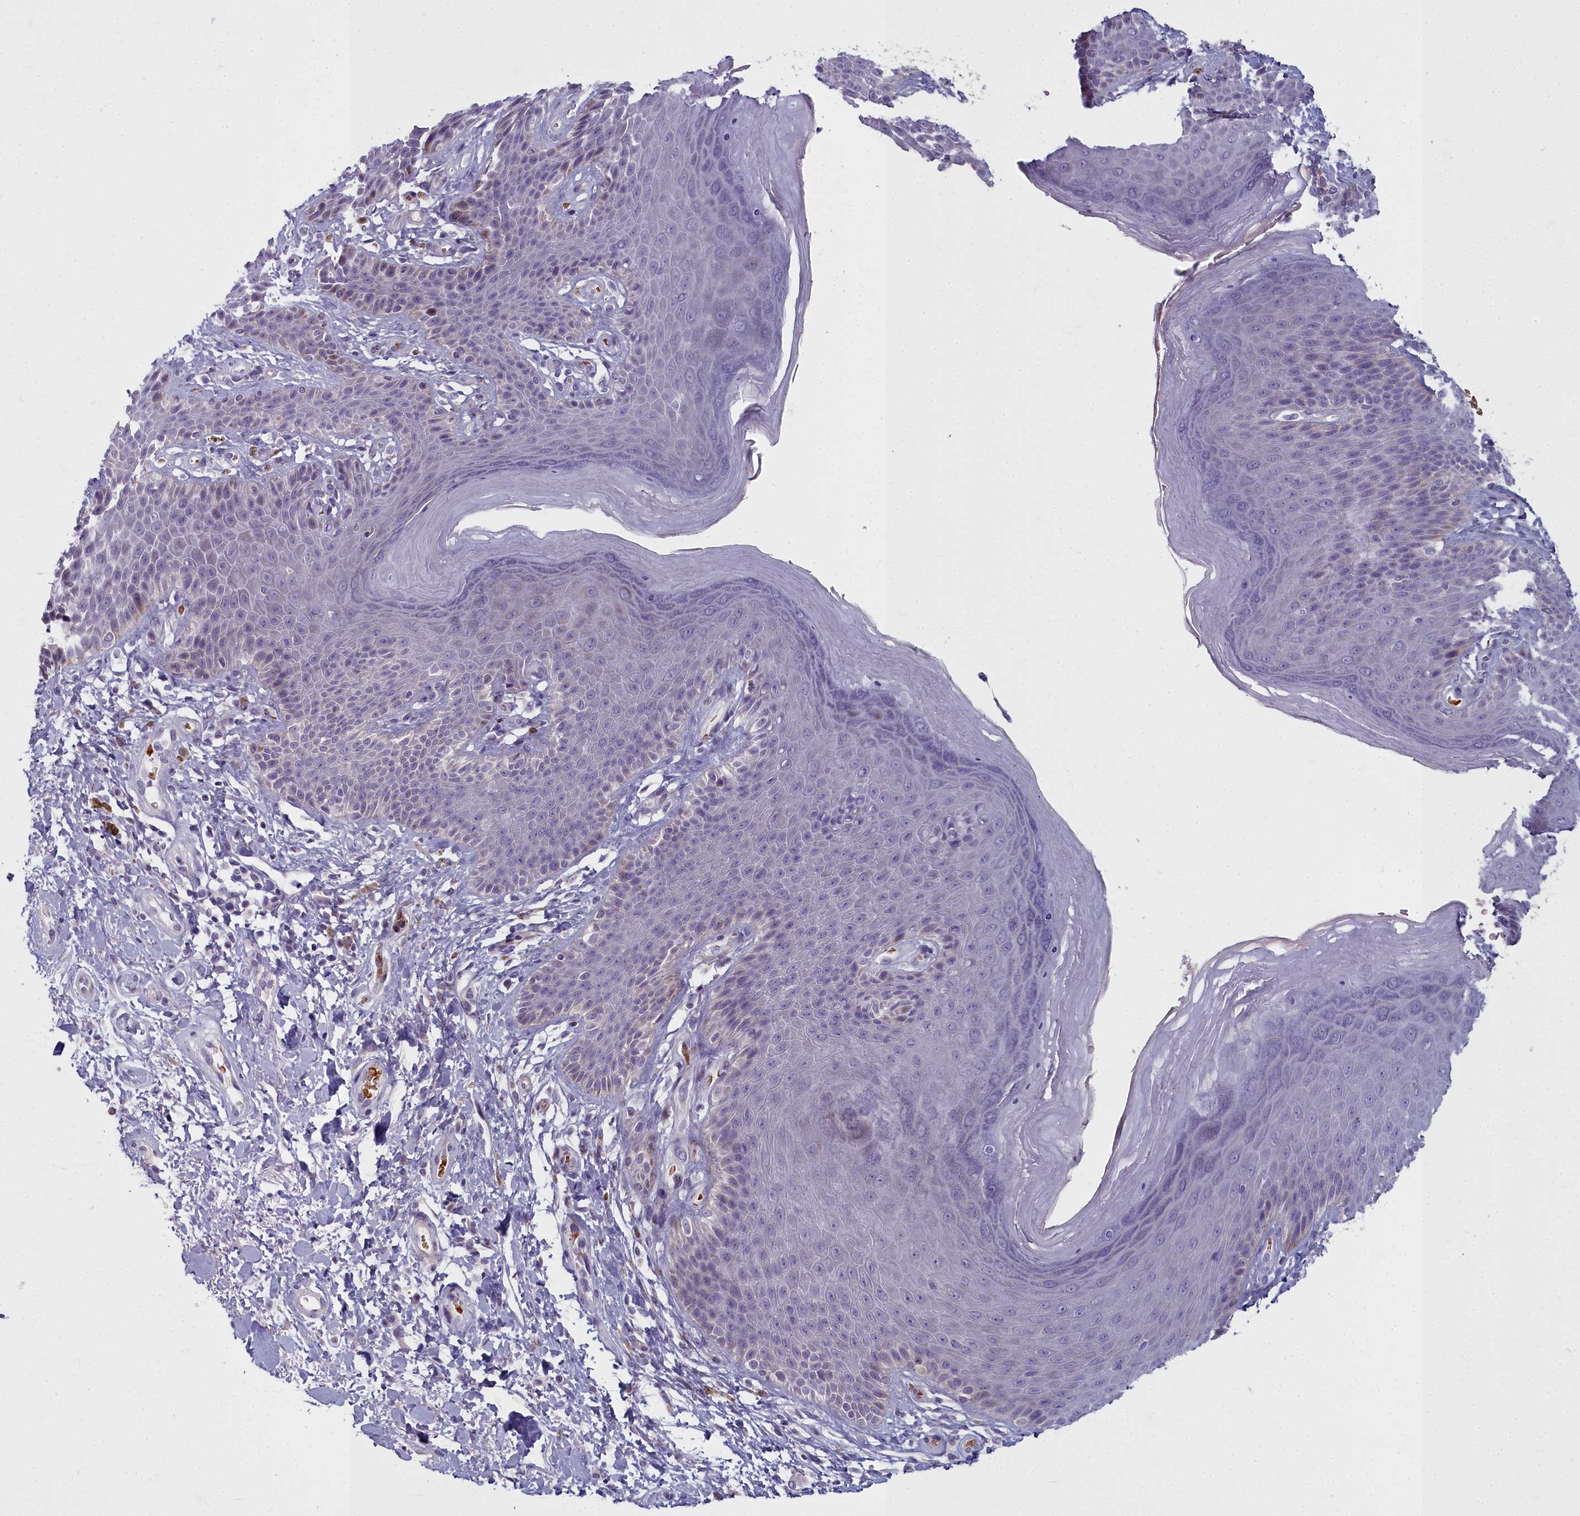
{"staining": {"intensity": "moderate", "quantity": "<25%", "location": "cytoplasmic/membranous"}, "tissue": "skin", "cell_type": "Epidermal cells", "image_type": "normal", "snomed": [{"axis": "morphology", "description": "Normal tissue, NOS"}, {"axis": "topography", "description": "Anal"}], "caption": "Skin stained with immunohistochemistry (IHC) exhibits moderate cytoplasmic/membranous staining in about <25% of epidermal cells. (DAB IHC, brown staining for protein, blue staining for nuclei).", "gene": "ARL15", "patient": {"sex": "female", "age": 89}}